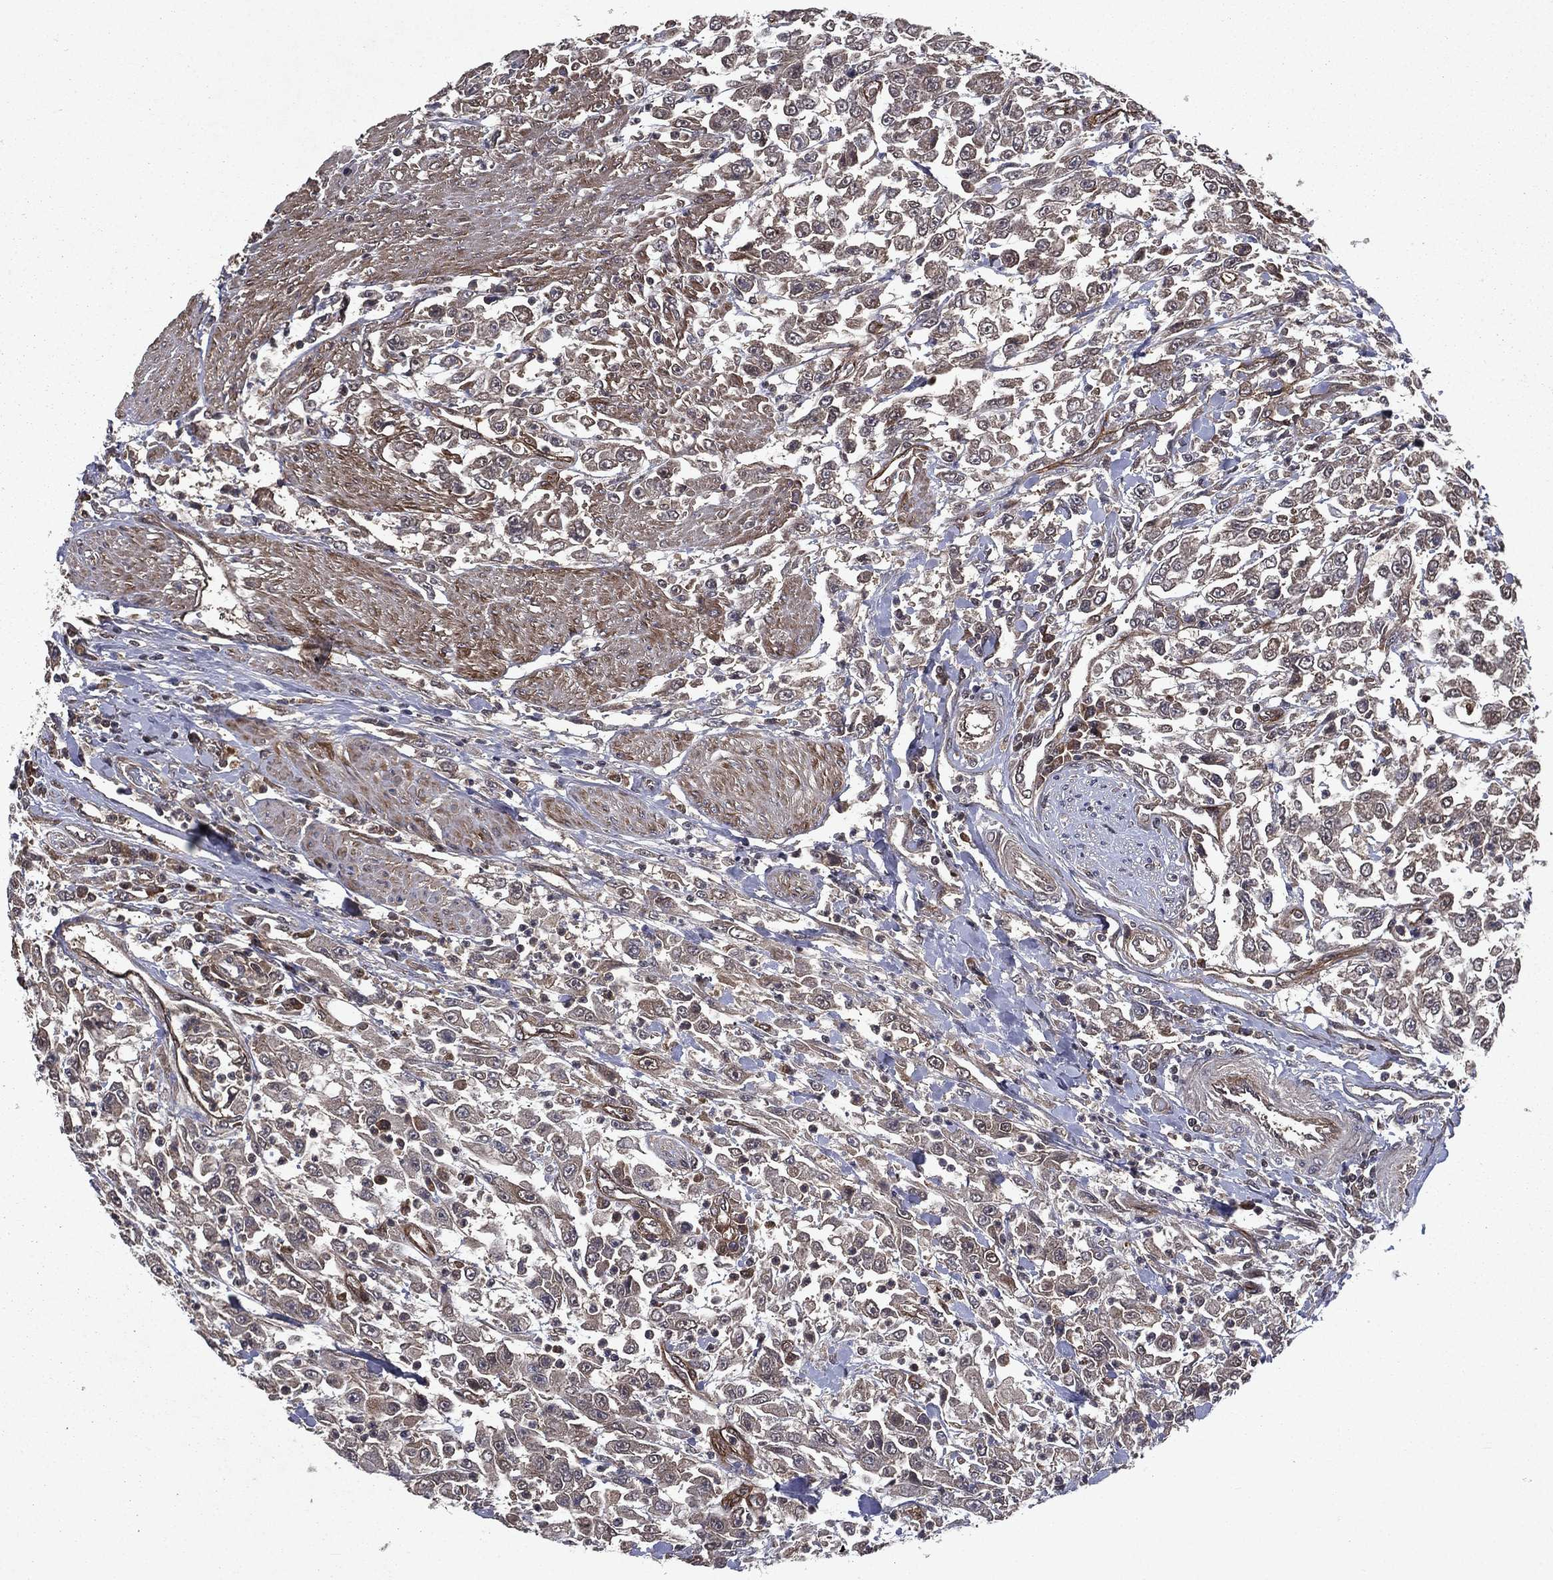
{"staining": {"intensity": "moderate", "quantity": "25%-75%", "location": "cytoplasmic/membranous"}, "tissue": "urothelial cancer", "cell_type": "Tumor cells", "image_type": "cancer", "snomed": [{"axis": "morphology", "description": "Urothelial carcinoma, High grade"}, {"axis": "topography", "description": "Urinary bladder"}], "caption": "Immunohistochemical staining of urothelial cancer reveals moderate cytoplasmic/membranous protein expression in about 25%-75% of tumor cells.", "gene": "FGD1", "patient": {"sex": "male", "age": 46}}